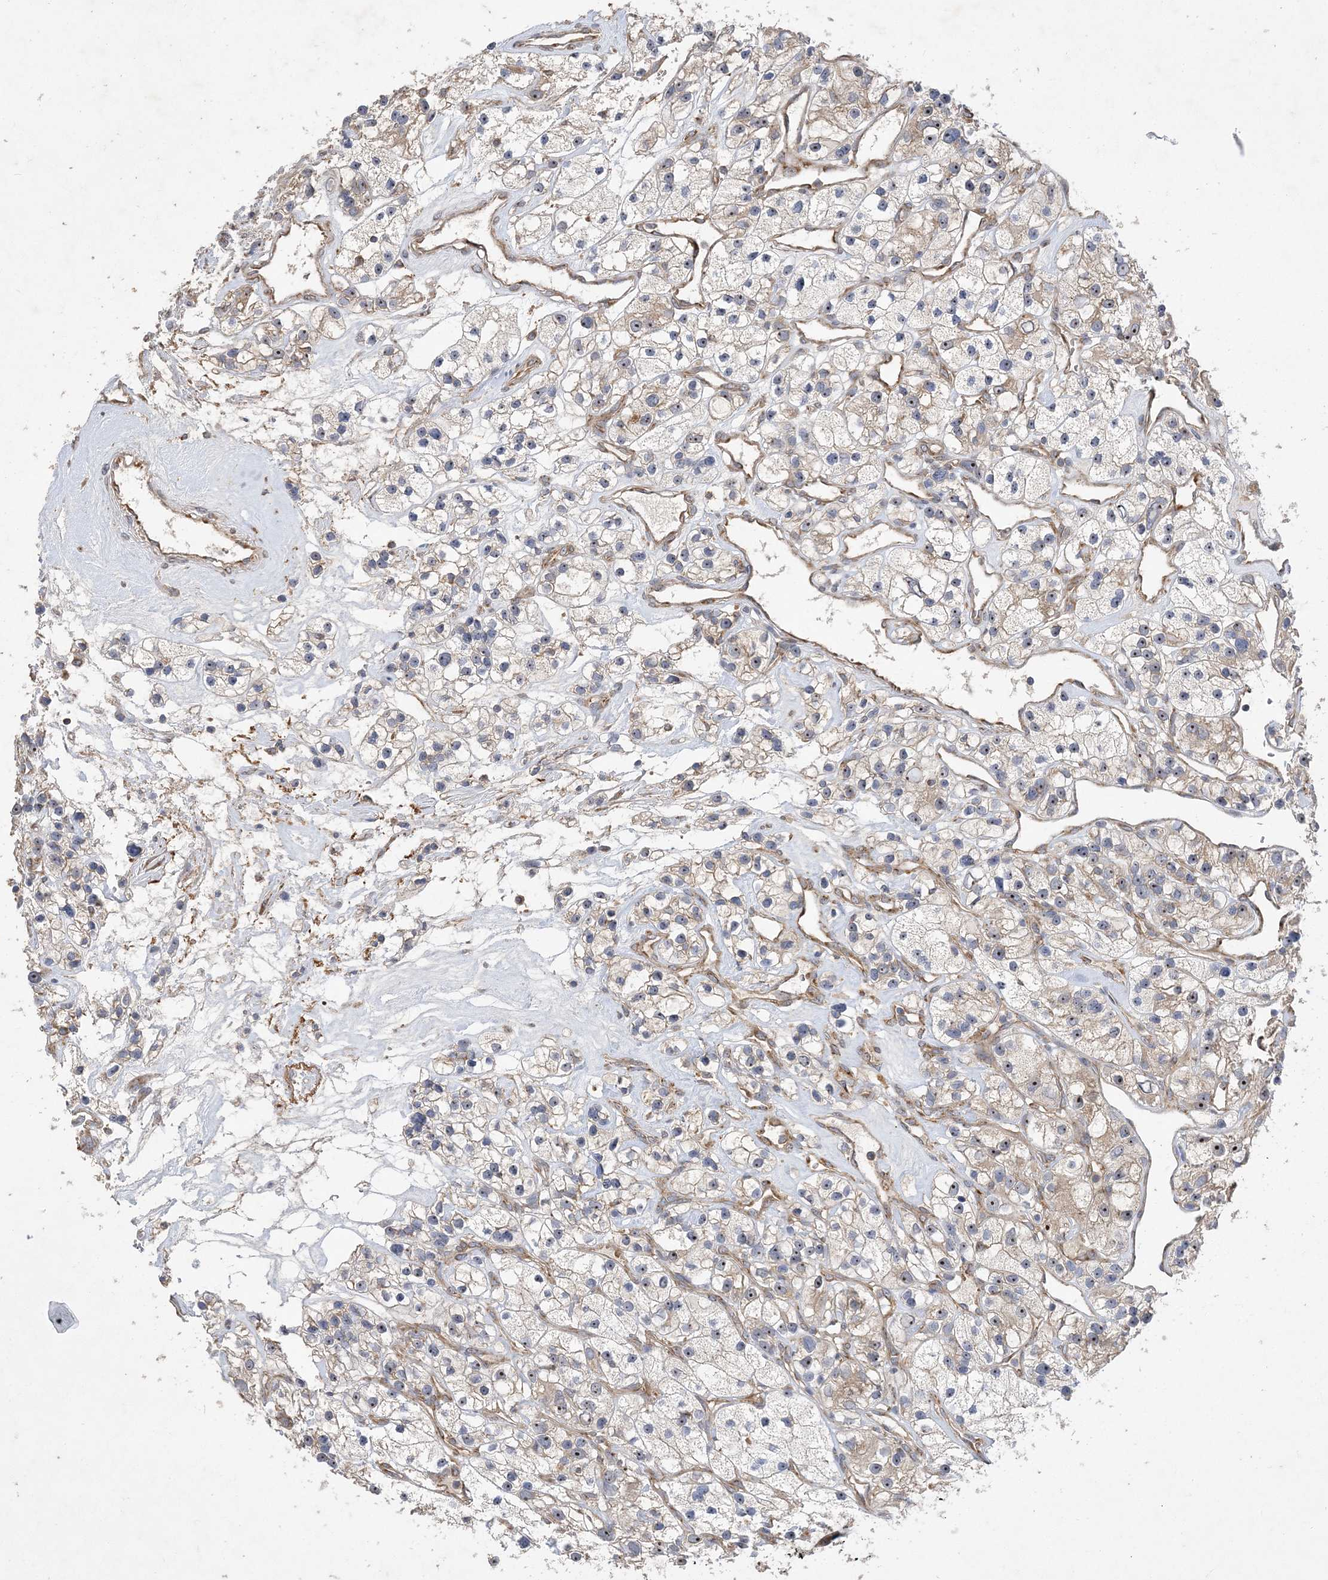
{"staining": {"intensity": "weak", "quantity": "25%-75%", "location": "nuclear"}, "tissue": "renal cancer", "cell_type": "Tumor cells", "image_type": "cancer", "snomed": [{"axis": "morphology", "description": "Adenocarcinoma, NOS"}, {"axis": "topography", "description": "Kidney"}], "caption": "A photomicrograph of human adenocarcinoma (renal) stained for a protein exhibits weak nuclear brown staining in tumor cells. The staining is performed using DAB (3,3'-diaminobenzidine) brown chromogen to label protein expression. The nuclei are counter-stained blue using hematoxylin.", "gene": "FEZ2", "patient": {"sex": "female", "age": 57}}